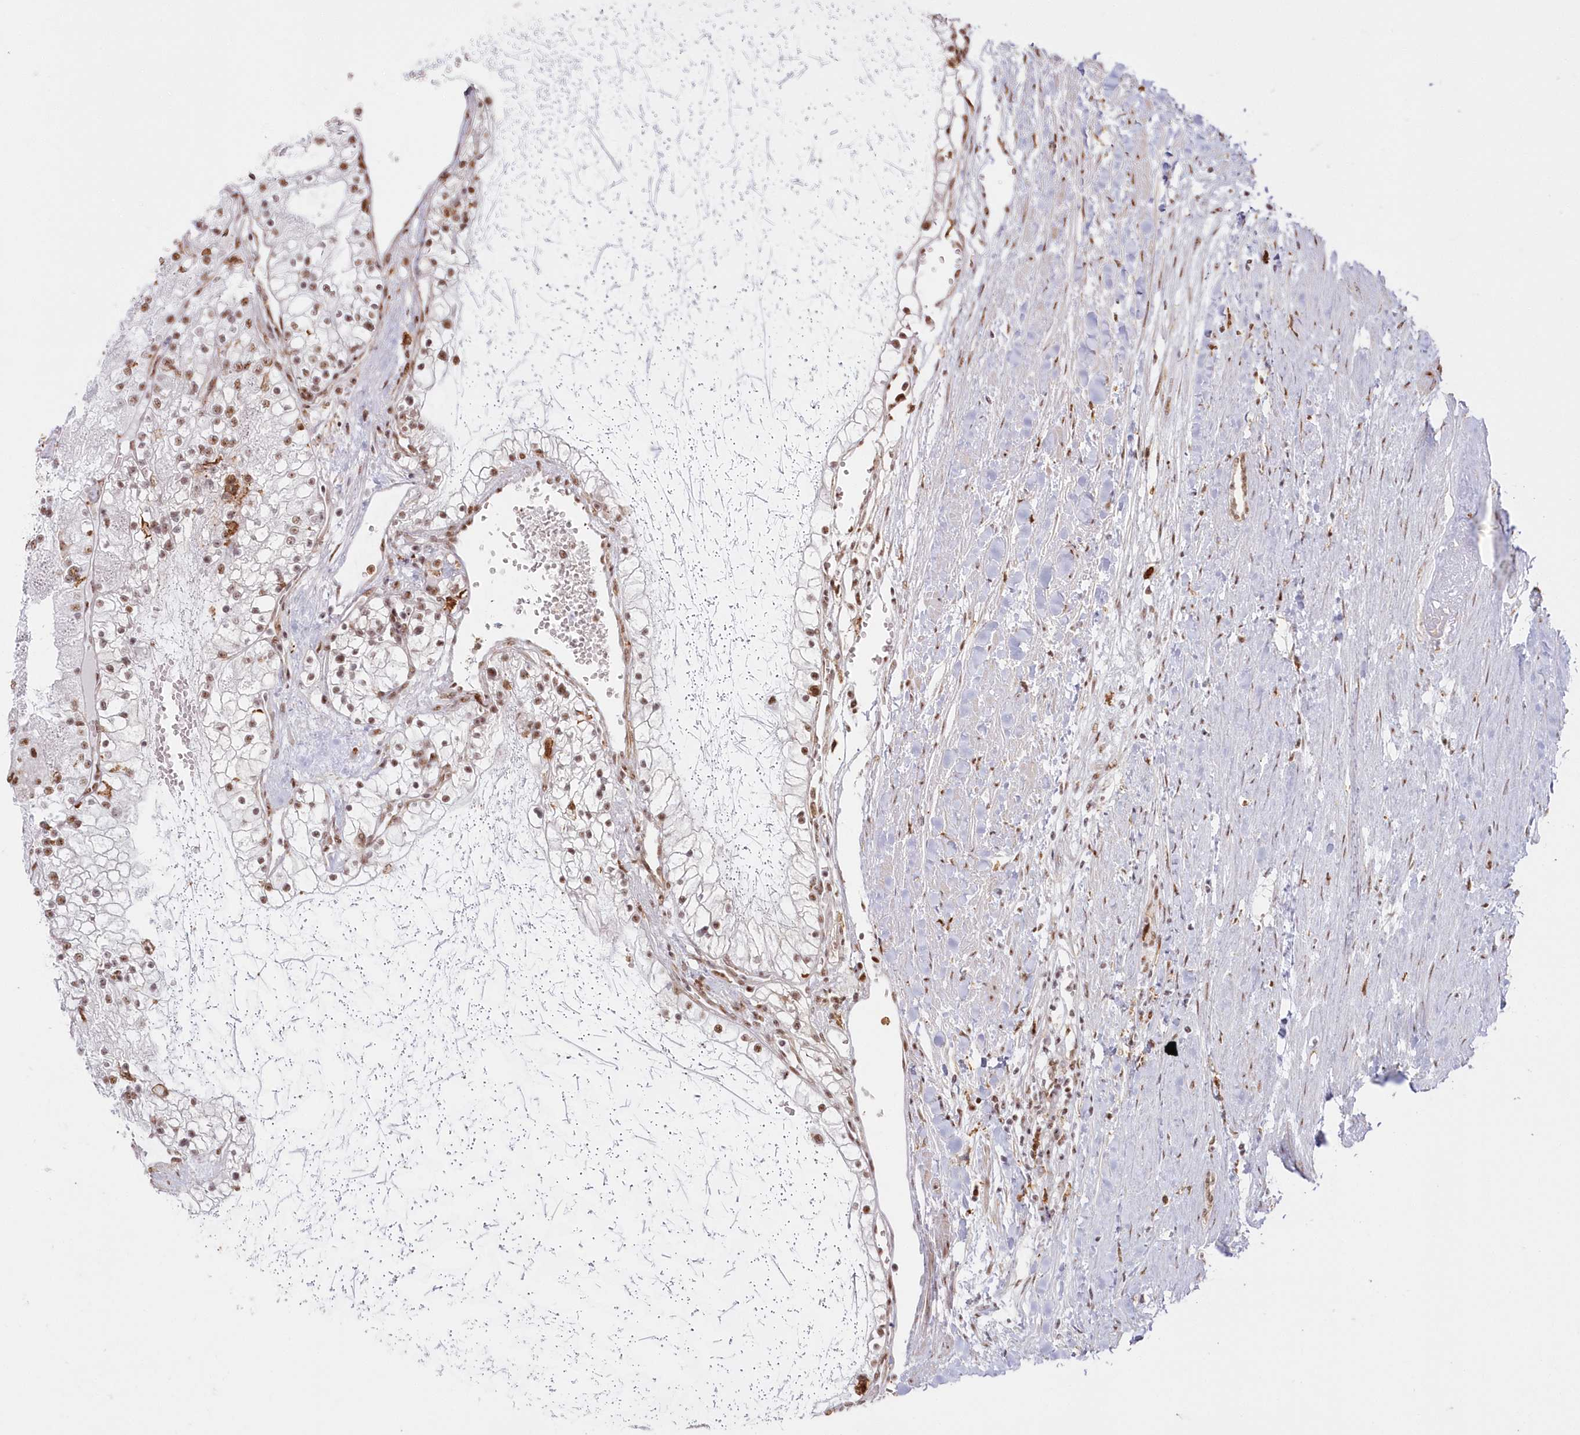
{"staining": {"intensity": "moderate", "quantity": ">75%", "location": "nuclear"}, "tissue": "renal cancer", "cell_type": "Tumor cells", "image_type": "cancer", "snomed": [{"axis": "morphology", "description": "Normal tissue, NOS"}, {"axis": "morphology", "description": "Adenocarcinoma, NOS"}, {"axis": "topography", "description": "Kidney"}], "caption": "IHC staining of adenocarcinoma (renal), which reveals medium levels of moderate nuclear positivity in approximately >75% of tumor cells indicating moderate nuclear protein positivity. The staining was performed using DAB (brown) for protein detection and nuclei were counterstained in hematoxylin (blue).", "gene": "DDX46", "patient": {"sex": "male", "age": 68}}